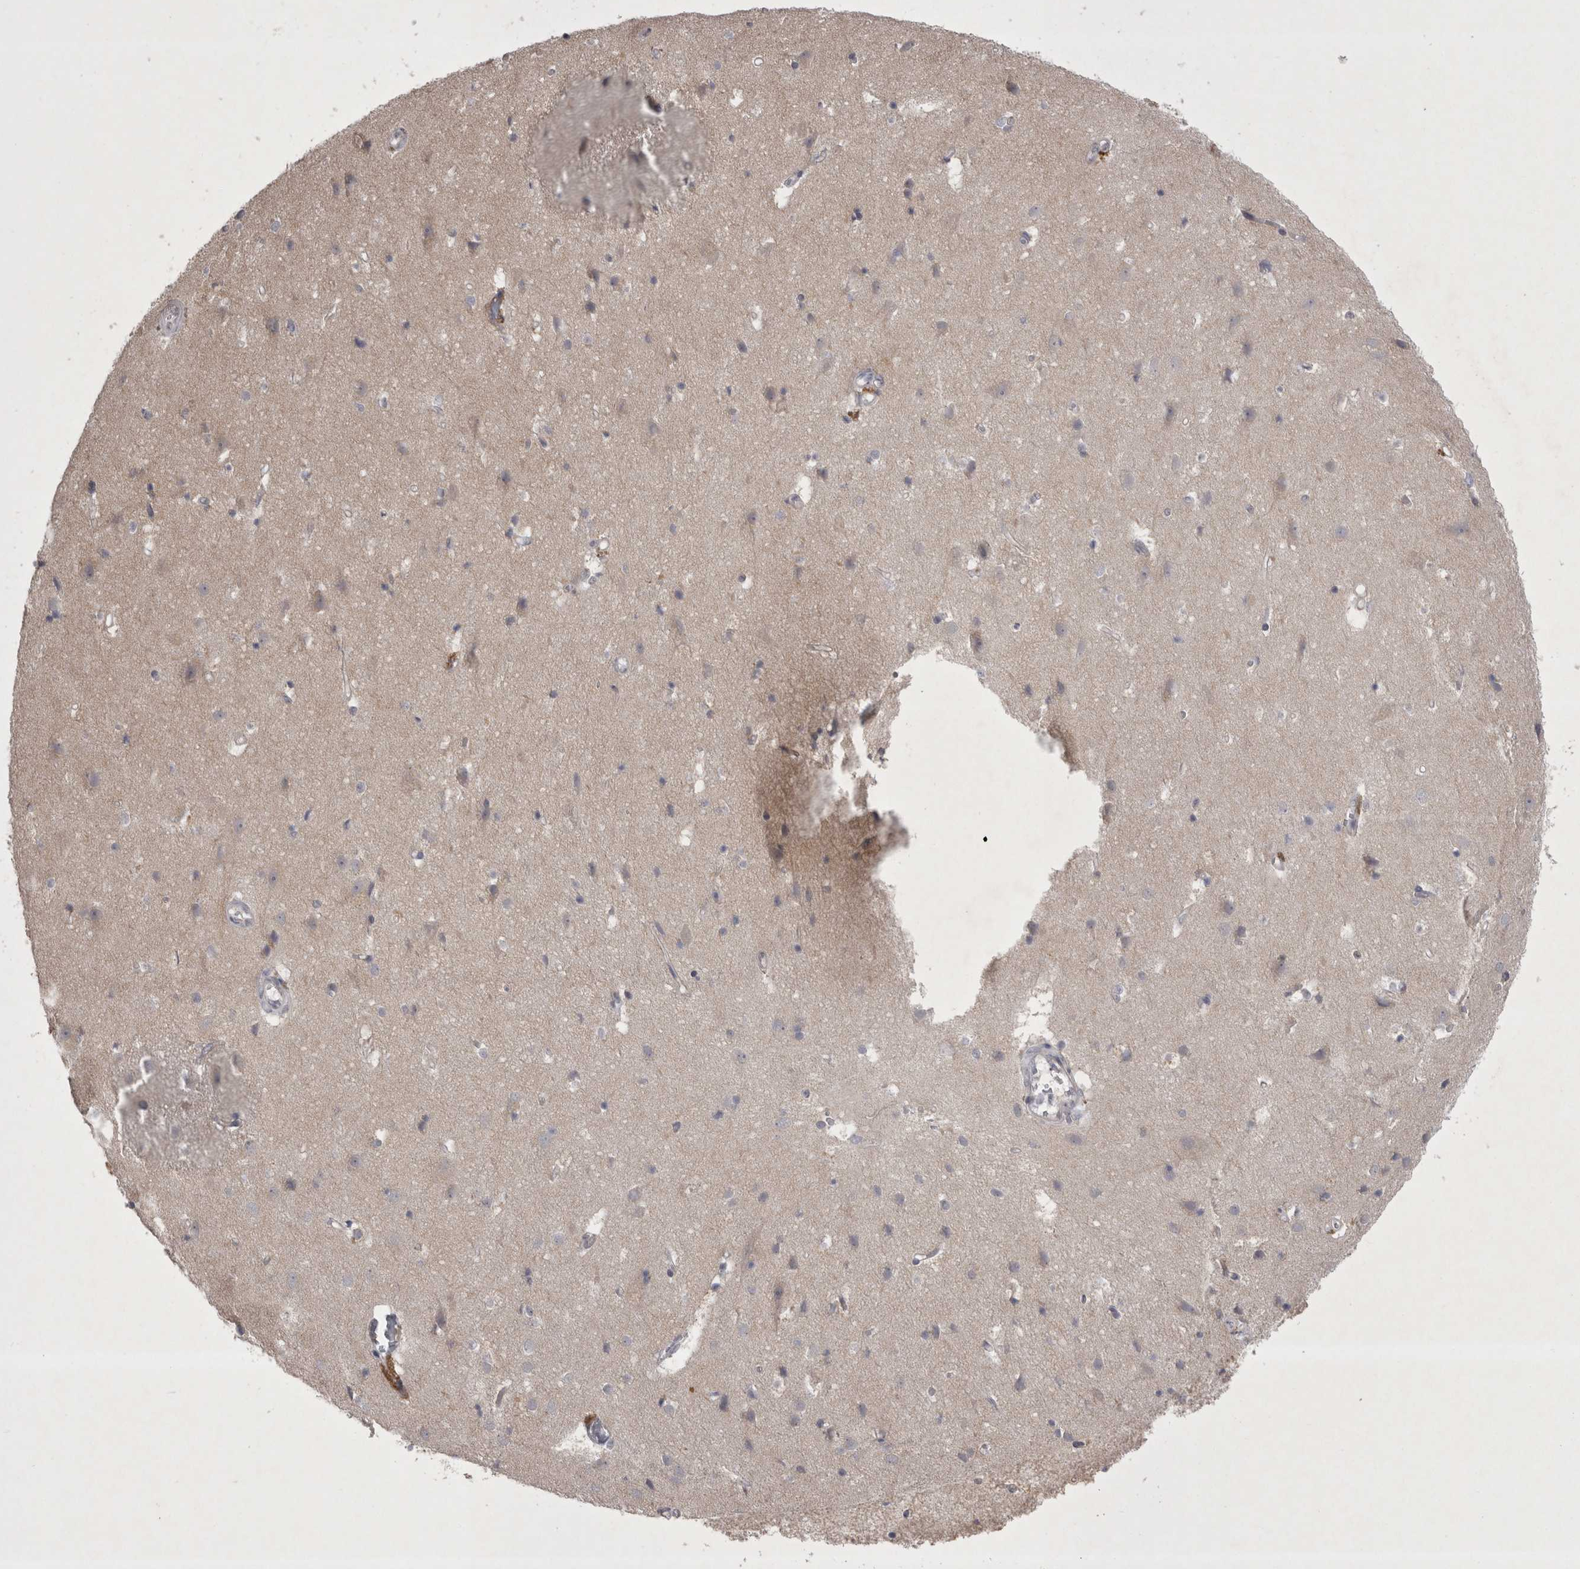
{"staining": {"intensity": "negative", "quantity": "none", "location": "none"}, "tissue": "cerebral cortex", "cell_type": "Endothelial cells", "image_type": "normal", "snomed": [{"axis": "morphology", "description": "Normal tissue, NOS"}, {"axis": "topography", "description": "Cerebral cortex"}], "caption": "Histopathology image shows no significant protein staining in endothelial cells of normal cerebral cortex.", "gene": "CTBS", "patient": {"sex": "male", "age": 54}}